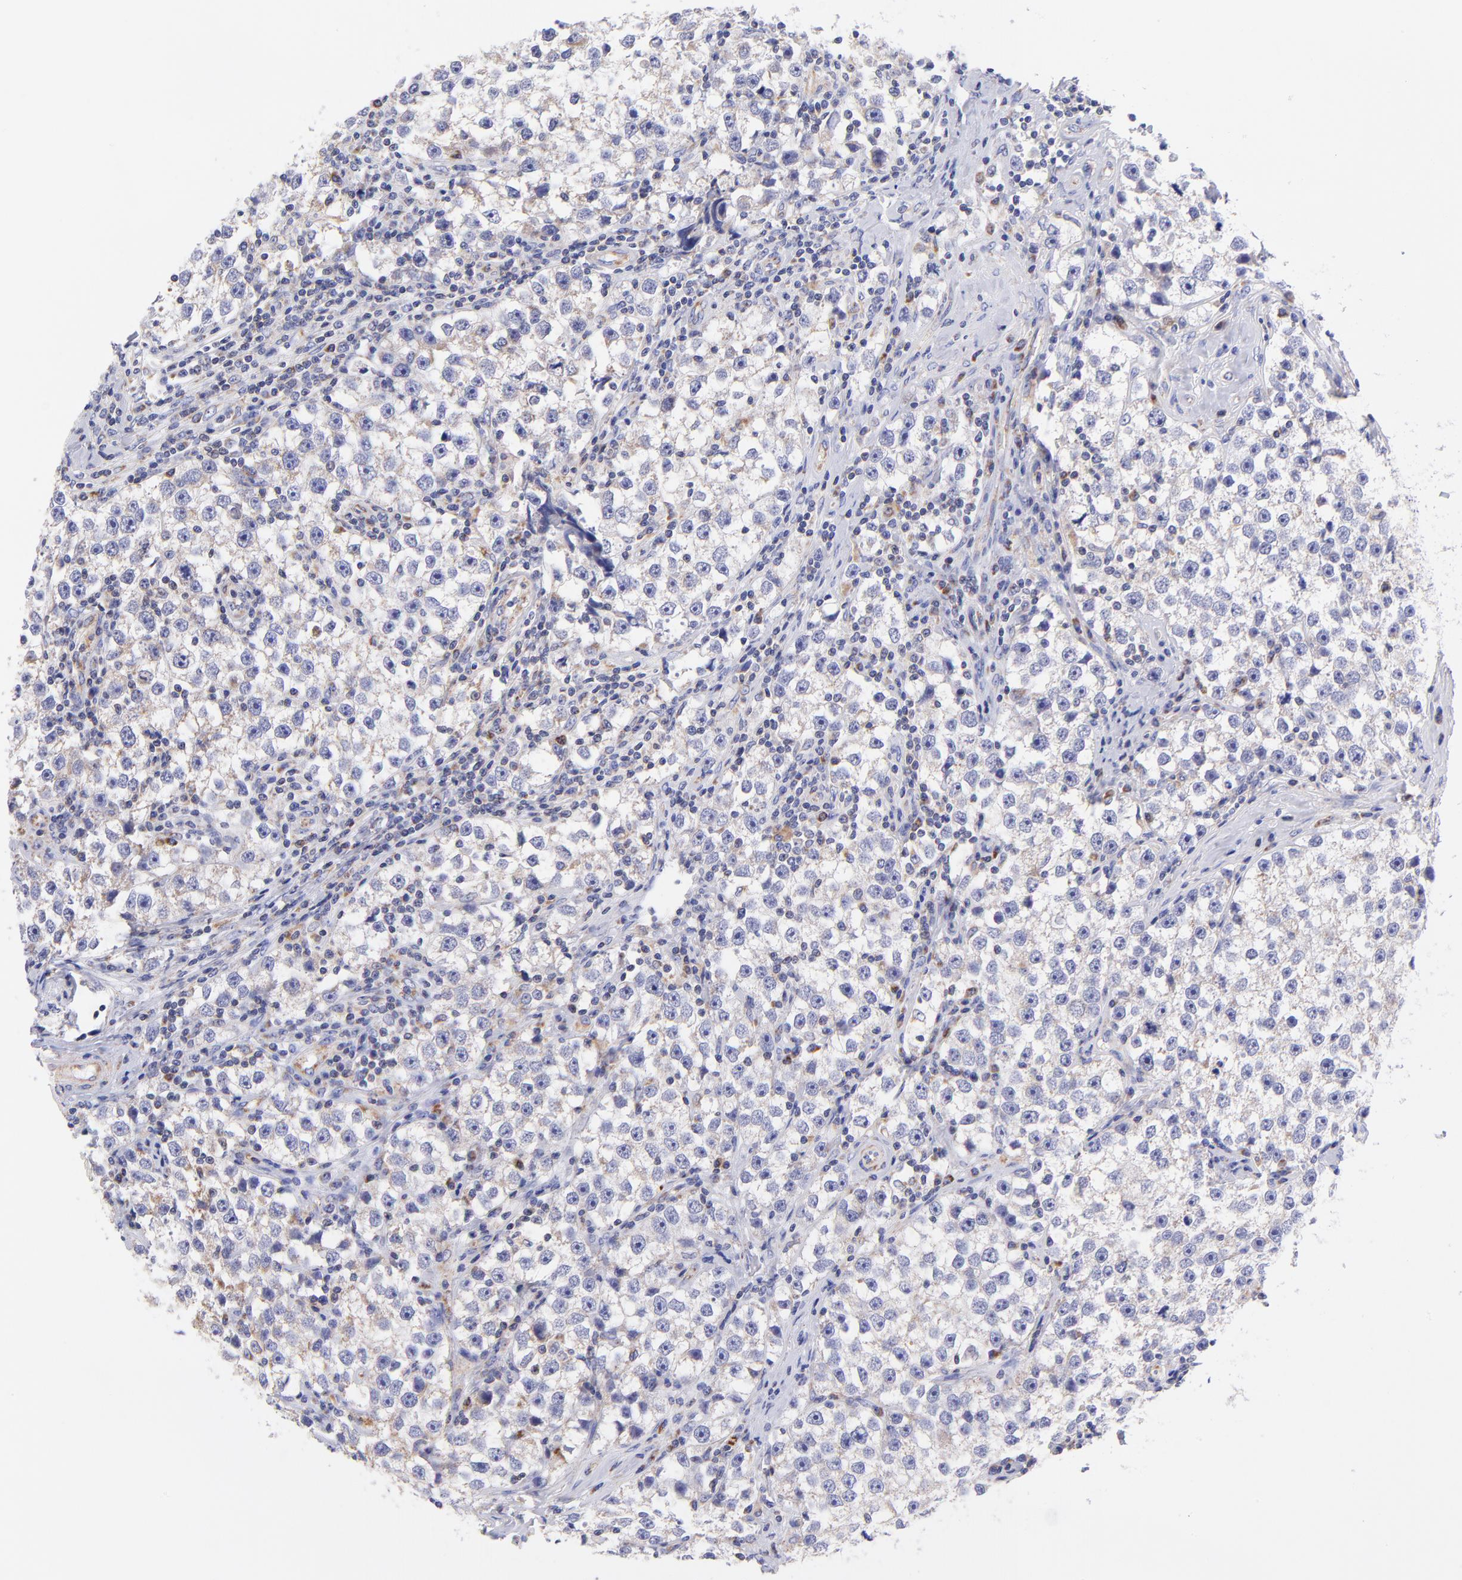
{"staining": {"intensity": "weak", "quantity": "25%-75%", "location": "cytoplasmic/membranous"}, "tissue": "testis cancer", "cell_type": "Tumor cells", "image_type": "cancer", "snomed": [{"axis": "morphology", "description": "Seminoma, NOS"}, {"axis": "topography", "description": "Testis"}], "caption": "DAB (3,3'-diaminobenzidine) immunohistochemical staining of human seminoma (testis) exhibits weak cytoplasmic/membranous protein positivity in about 25%-75% of tumor cells. (Stains: DAB (3,3'-diaminobenzidine) in brown, nuclei in blue, Microscopy: brightfield microscopy at high magnification).", "gene": "NDUFB7", "patient": {"sex": "male", "age": 32}}